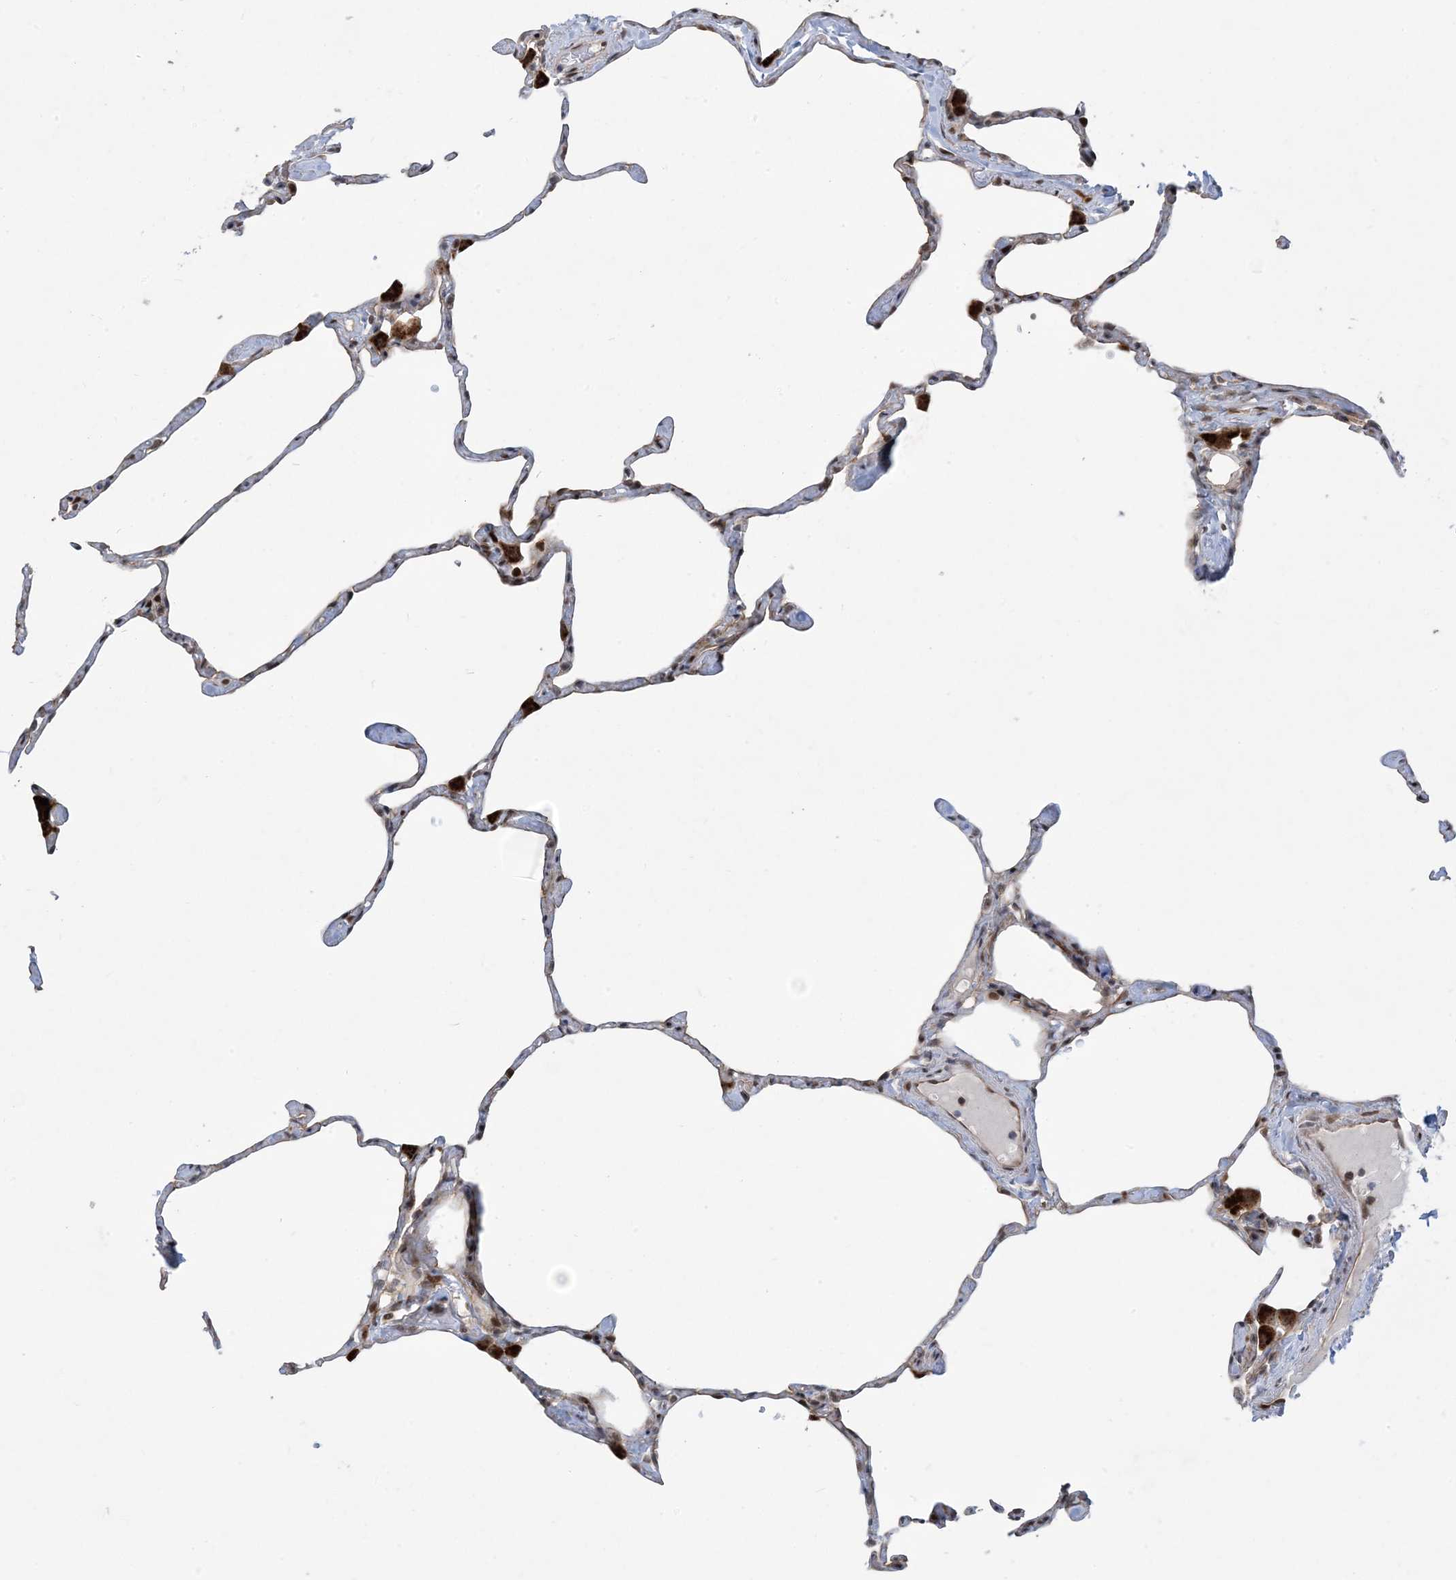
{"staining": {"intensity": "negative", "quantity": "none", "location": "none"}, "tissue": "lung", "cell_type": "Alveolar cells", "image_type": "normal", "snomed": [{"axis": "morphology", "description": "Normal tissue, NOS"}, {"axis": "topography", "description": "Lung"}], "caption": "An IHC micrograph of benign lung is shown. There is no staining in alveolar cells of lung. (Brightfield microscopy of DAB (3,3'-diaminobenzidine) IHC at high magnification).", "gene": "FAM9B", "patient": {"sex": "male", "age": 65}}